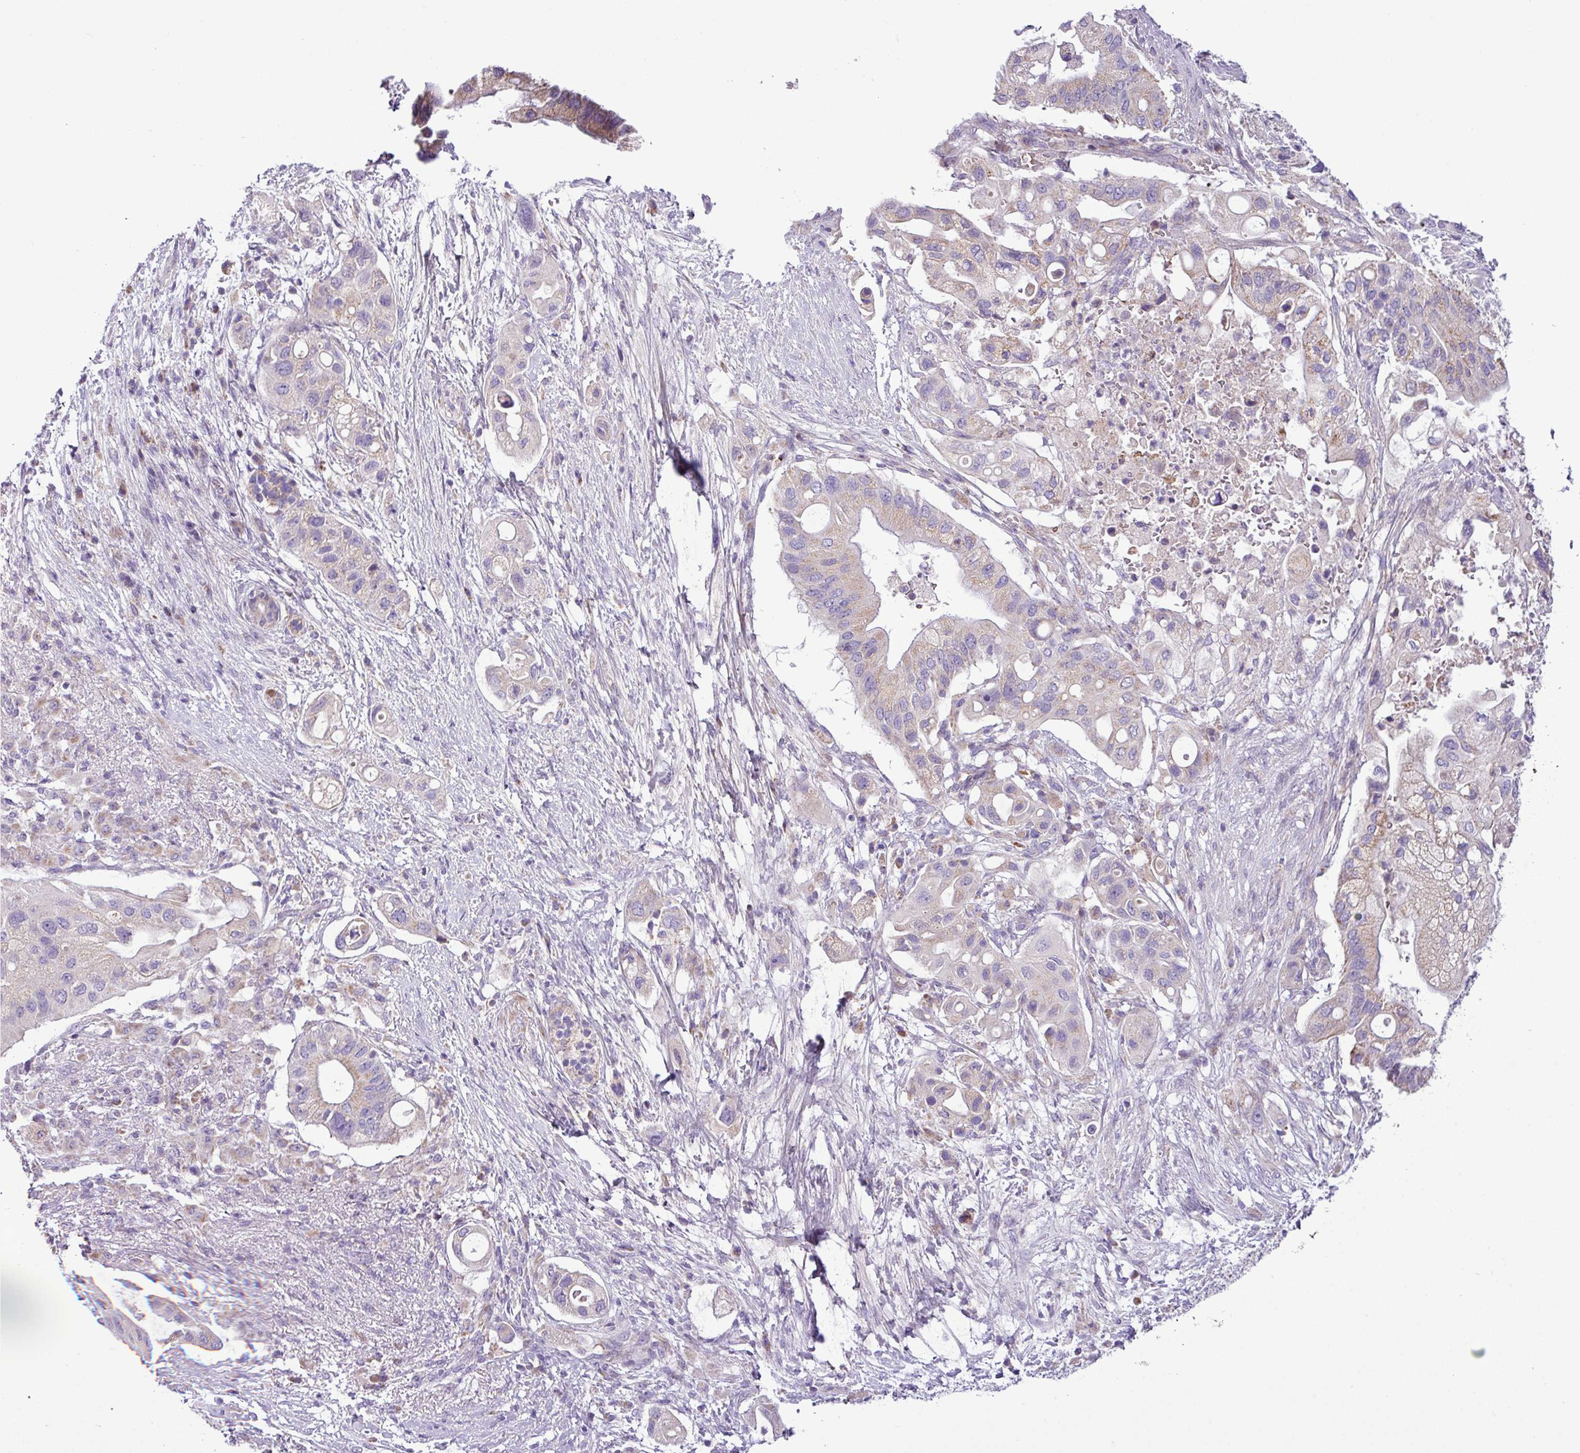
{"staining": {"intensity": "weak", "quantity": "25%-75%", "location": "cytoplasmic/membranous"}, "tissue": "pancreatic cancer", "cell_type": "Tumor cells", "image_type": "cancer", "snomed": [{"axis": "morphology", "description": "Adenocarcinoma, NOS"}, {"axis": "topography", "description": "Pancreas"}], "caption": "A high-resolution image shows IHC staining of pancreatic adenocarcinoma, which shows weak cytoplasmic/membranous expression in approximately 25%-75% of tumor cells. (DAB IHC with brightfield microscopy, high magnification).", "gene": "FAM183A", "patient": {"sex": "female", "age": 72}}